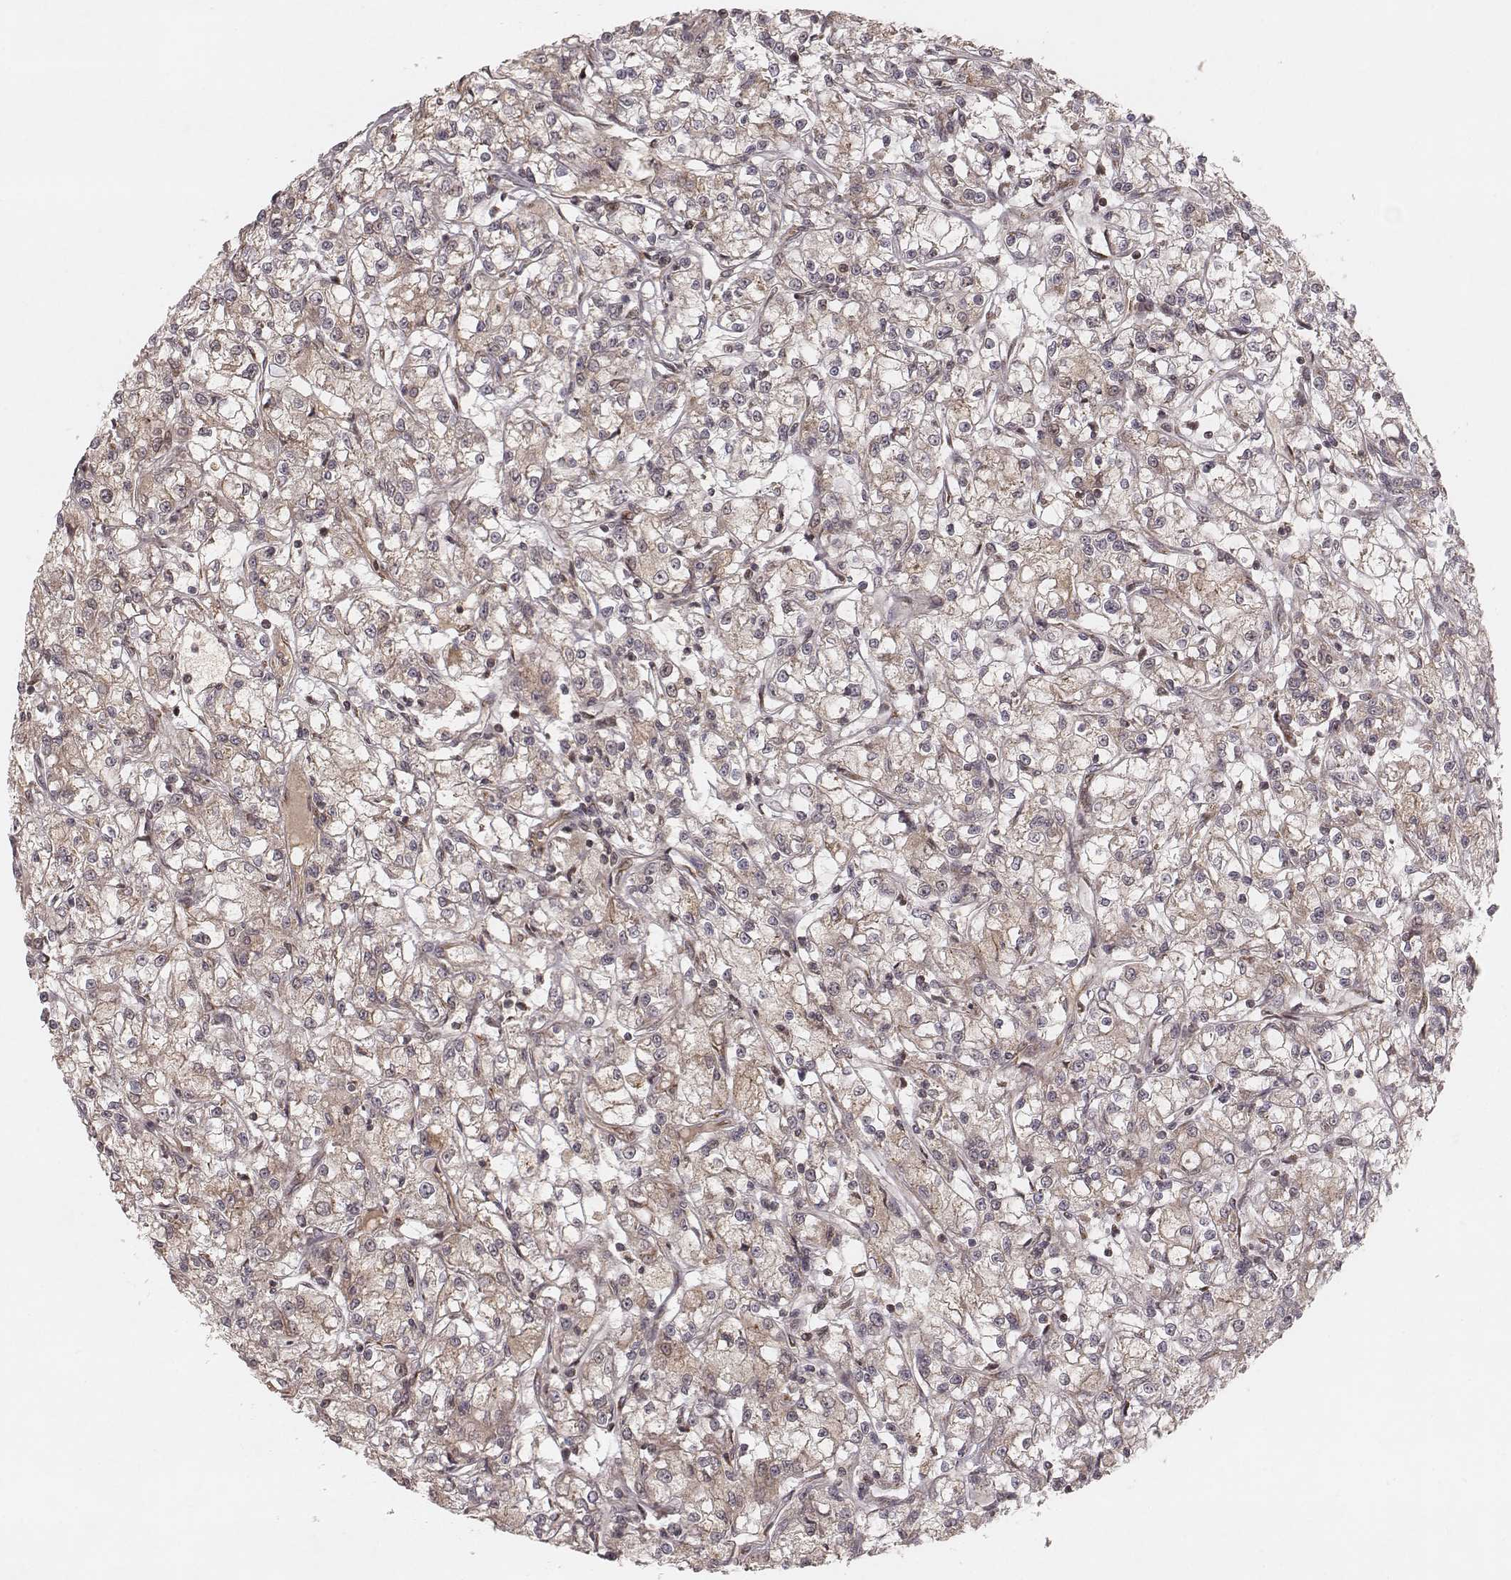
{"staining": {"intensity": "weak", "quantity": ">75%", "location": "cytoplasmic/membranous"}, "tissue": "renal cancer", "cell_type": "Tumor cells", "image_type": "cancer", "snomed": [{"axis": "morphology", "description": "Adenocarcinoma, NOS"}, {"axis": "topography", "description": "Kidney"}], "caption": "Human renal adenocarcinoma stained with a brown dye reveals weak cytoplasmic/membranous positive expression in approximately >75% of tumor cells.", "gene": "MYO19", "patient": {"sex": "female", "age": 59}}